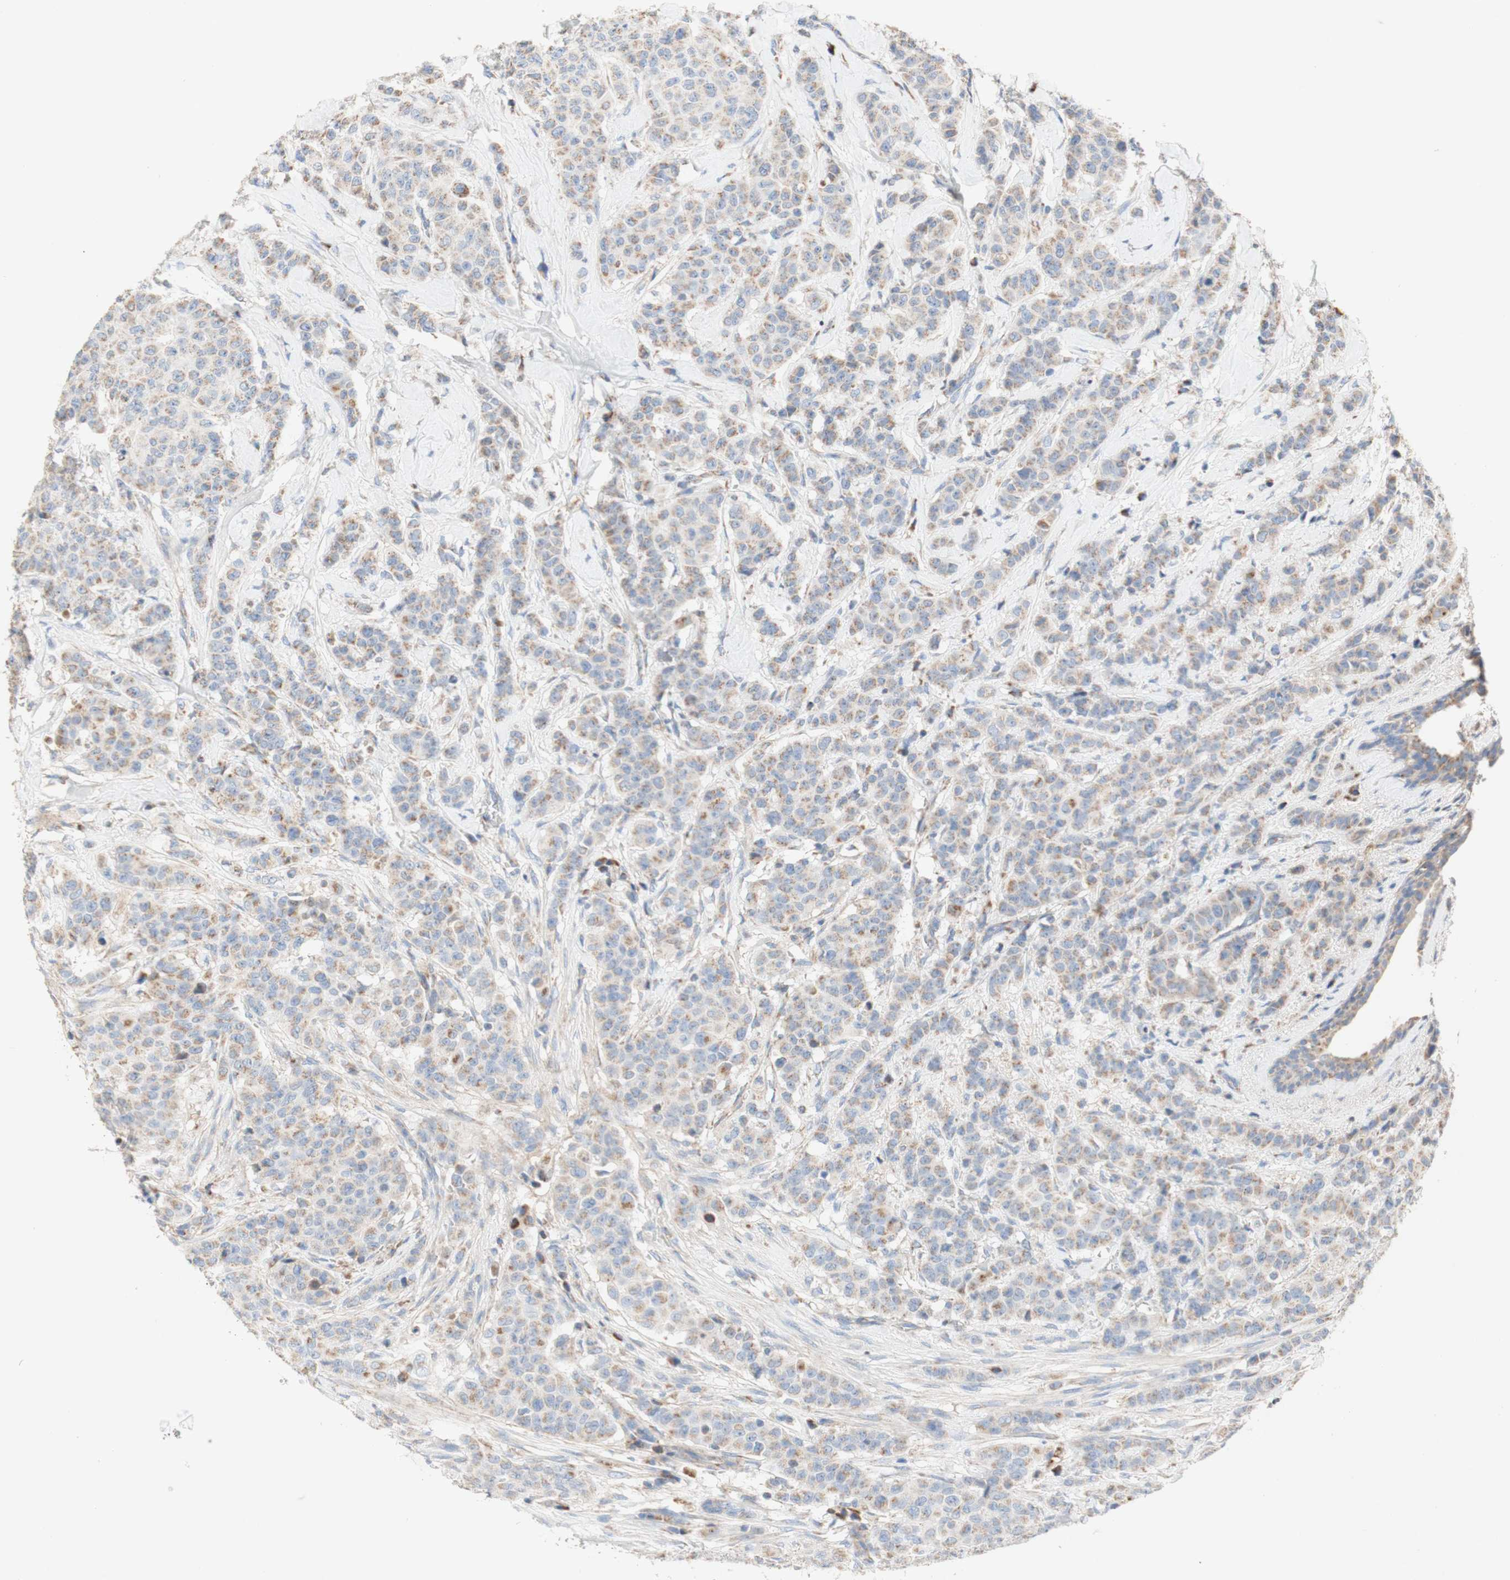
{"staining": {"intensity": "weak", "quantity": ">75%", "location": "cytoplasmic/membranous"}, "tissue": "breast cancer", "cell_type": "Tumor cells", "image_type": "cancer", "snomed": [{"axis": "morphology", "description": "Normal tissue, NOS"}, {"axis": "morphology", "description": "Duct carcinoma"}, {"axis": "topography", "description": "Breast"}], "caption": "High-power microscopy captured an IHC micrograph of breast cancer, revealing weak cytoplasmic/membranous expression in about >75% of tumor cells. The protein is shown in brown color, while the nuclei are stained blue.", "gene": "SDHB", "patient": {"sex": "female", "age": 40}}